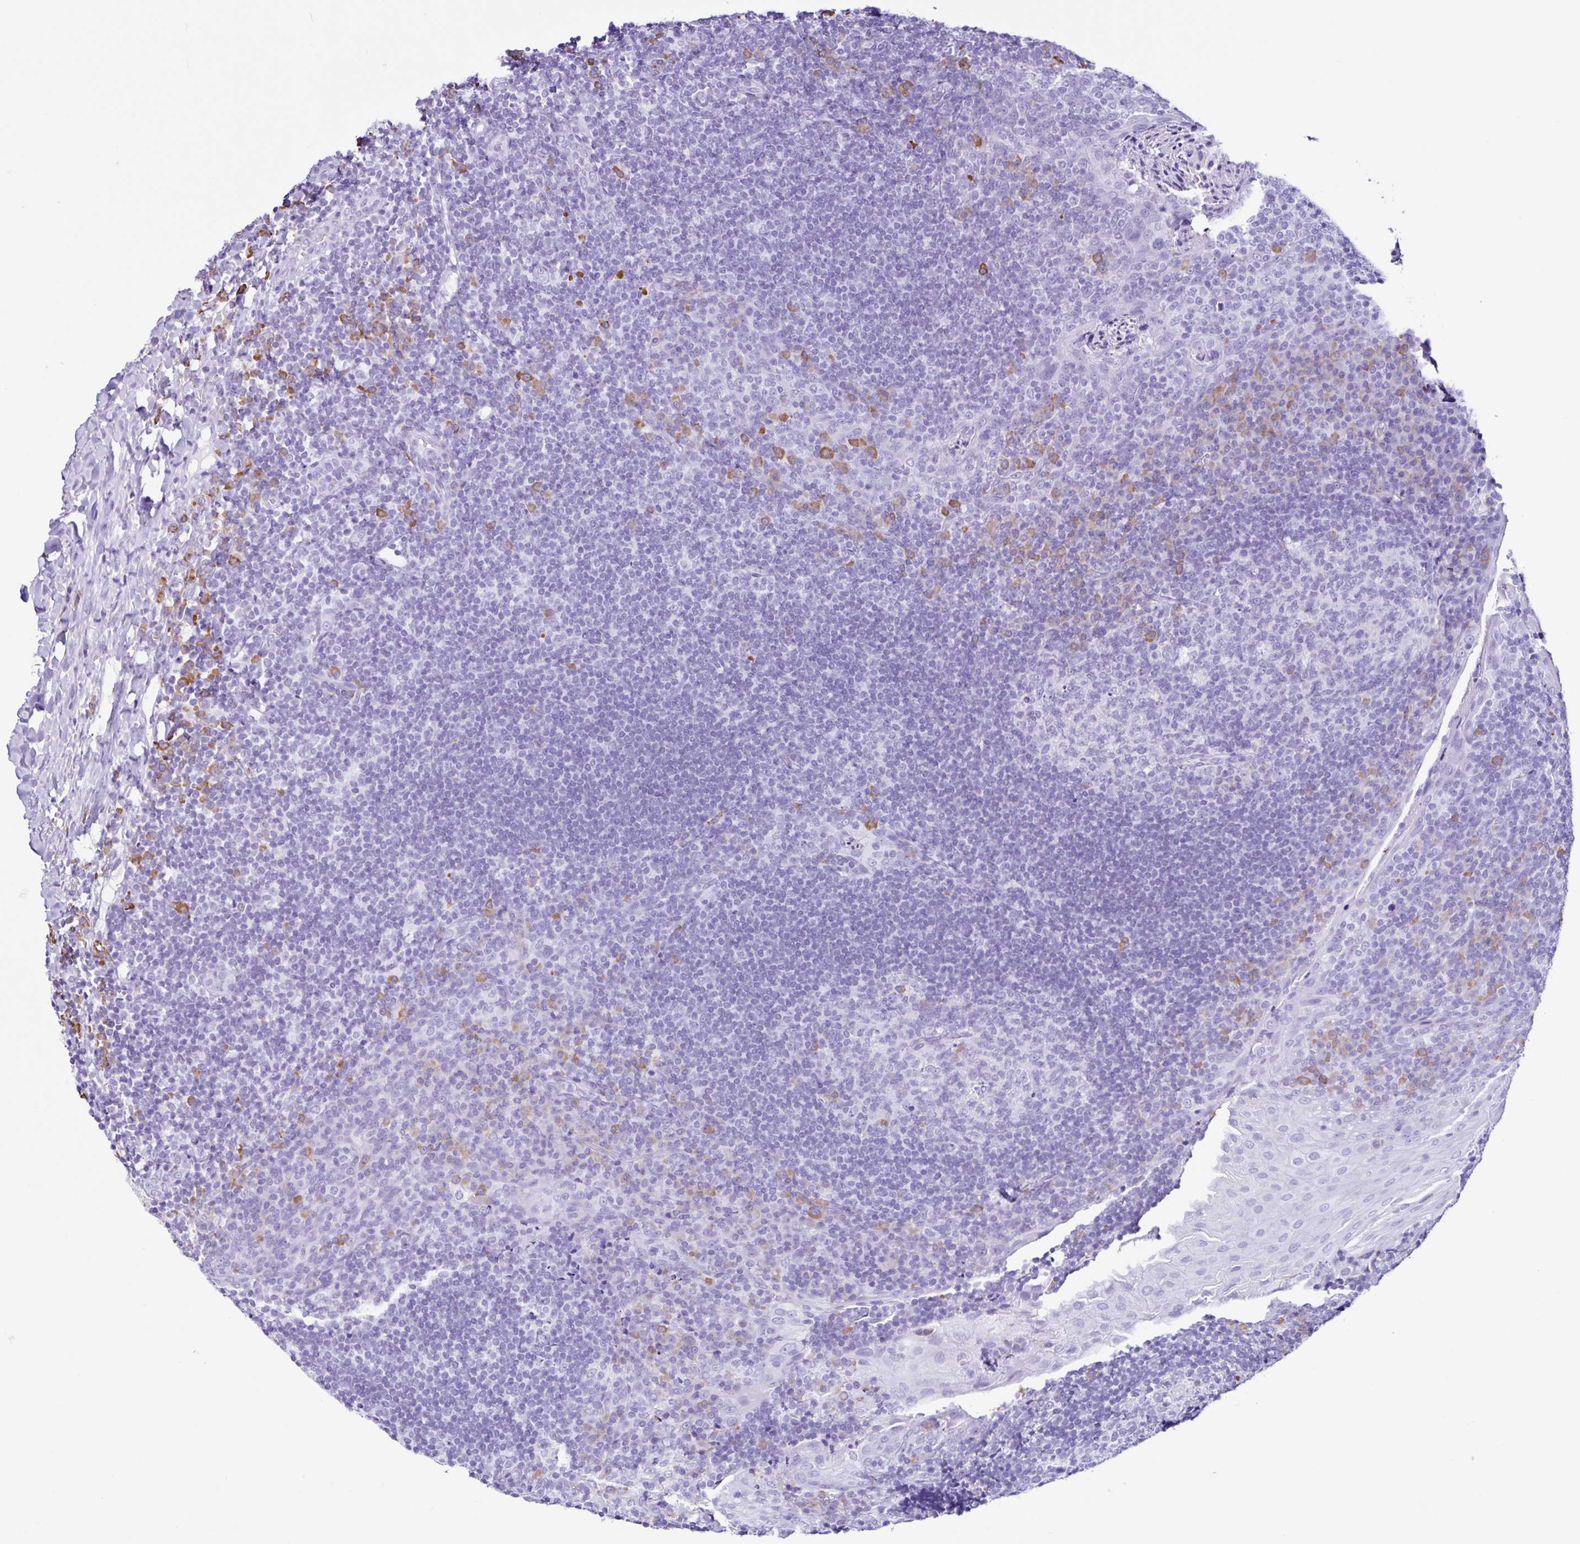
{"staining": {"intensity": "moderate", "quantity": "<25%", "location": "cytoplasmic/membranous"}, "tissue": "tonsil", "cell_type": "Germinal center cells", "image_type": "normal", "snomed": [{"axis": "morphology", "description": "Normal tissue, NOS"}, {"axis": "topography", "description": "Tonsil"}], "caption": "Tonsil stained for a protein (brown) reveals moderate cytoplasmic/membranous positive positivity in about <25% of germinal center cells.", "gene": "PIGF", "patient": {"sex": "male", "age": 17}}